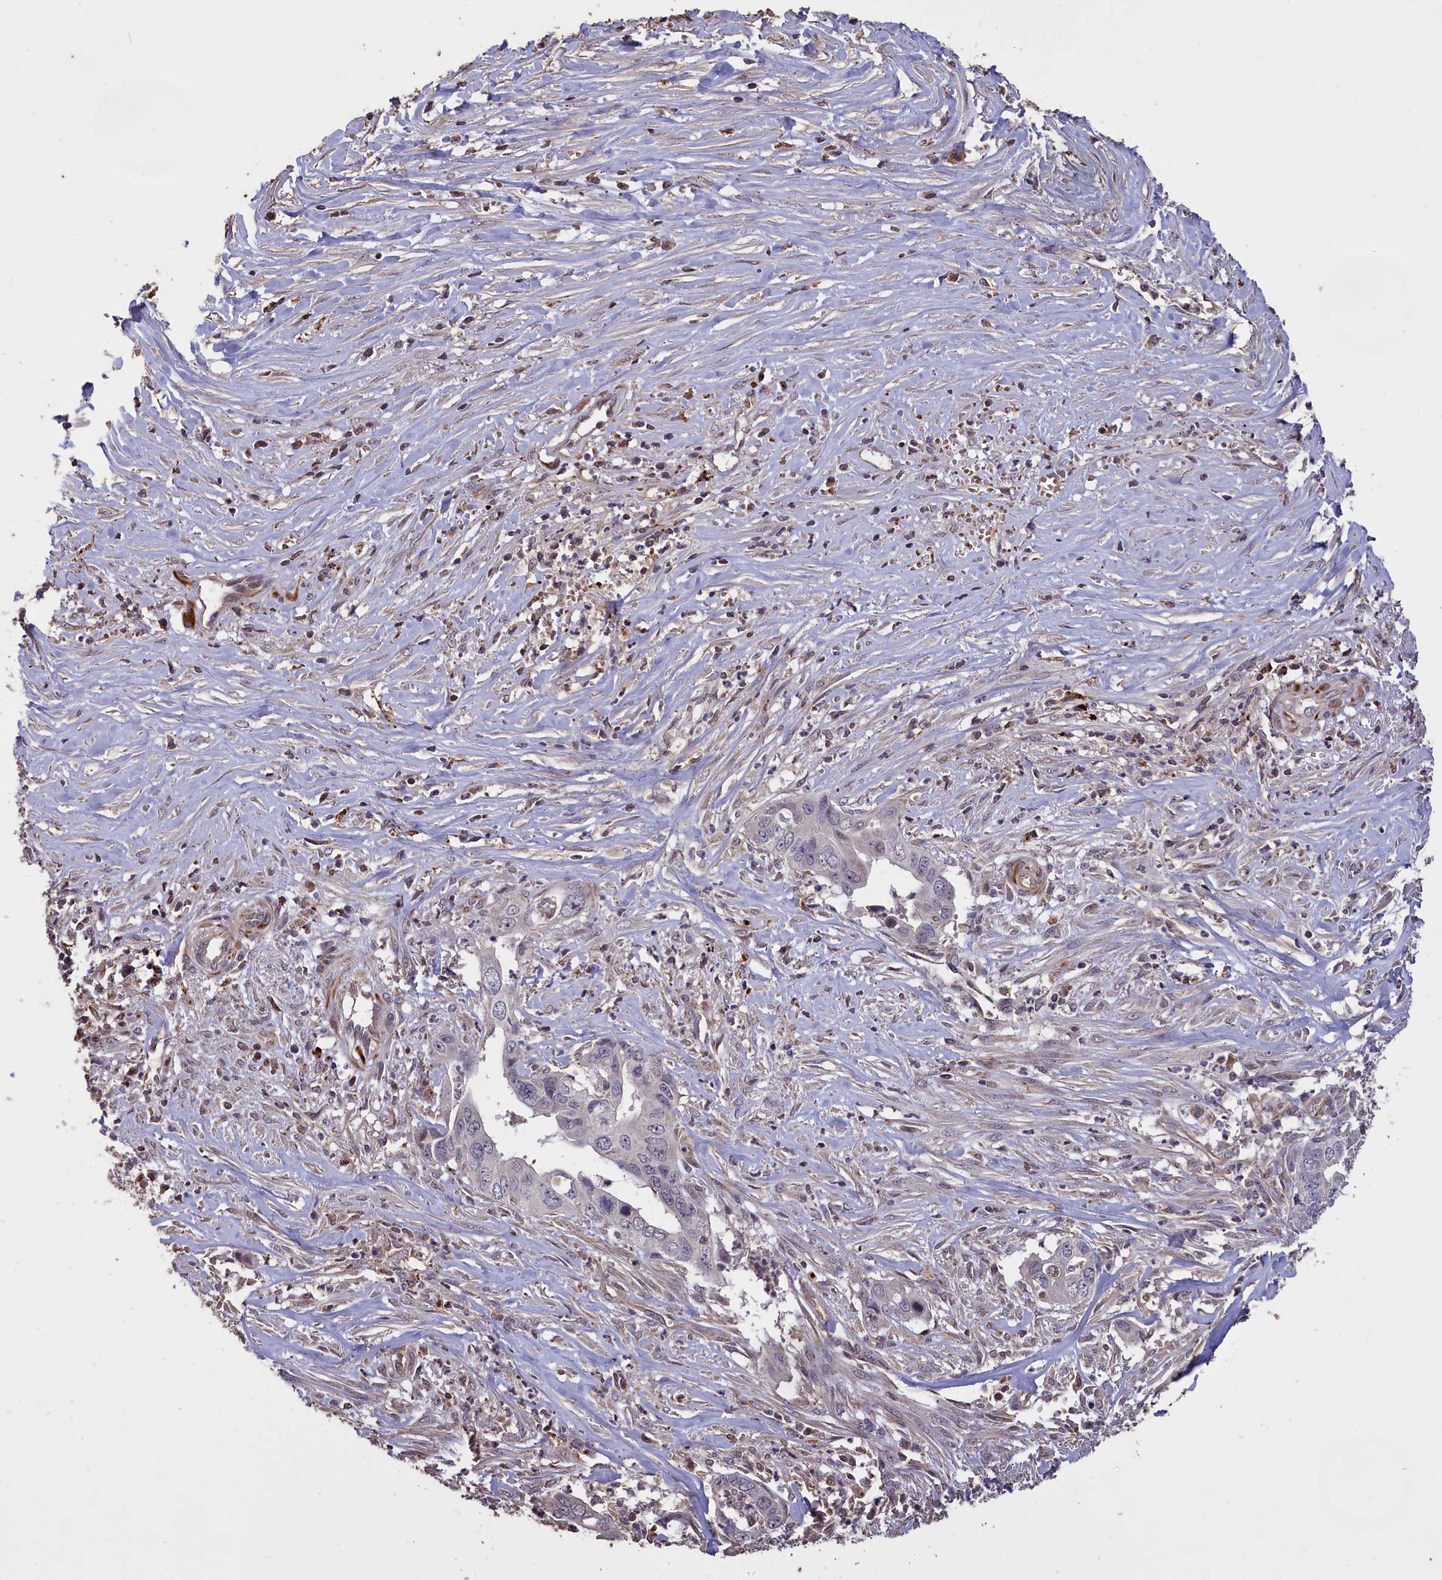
{"staining": {"intensity": "negative", "quantity": "none", "location": "none"}, "tissue": "liver cancer", "cell_type": "Tumor cells", "image_type": "cancer", "snomed": [{"axis": "morphology", "description": "Cholangiocarcinoma"}, {"axis": "topography", "description": "Liver"}], "caption": "The photomicrograph demonstrates no staining of tumor cells in cholangiocarcinoma (liver).", "gene": "CLRN2", "patient": {"sex": "female", "age": 79}}